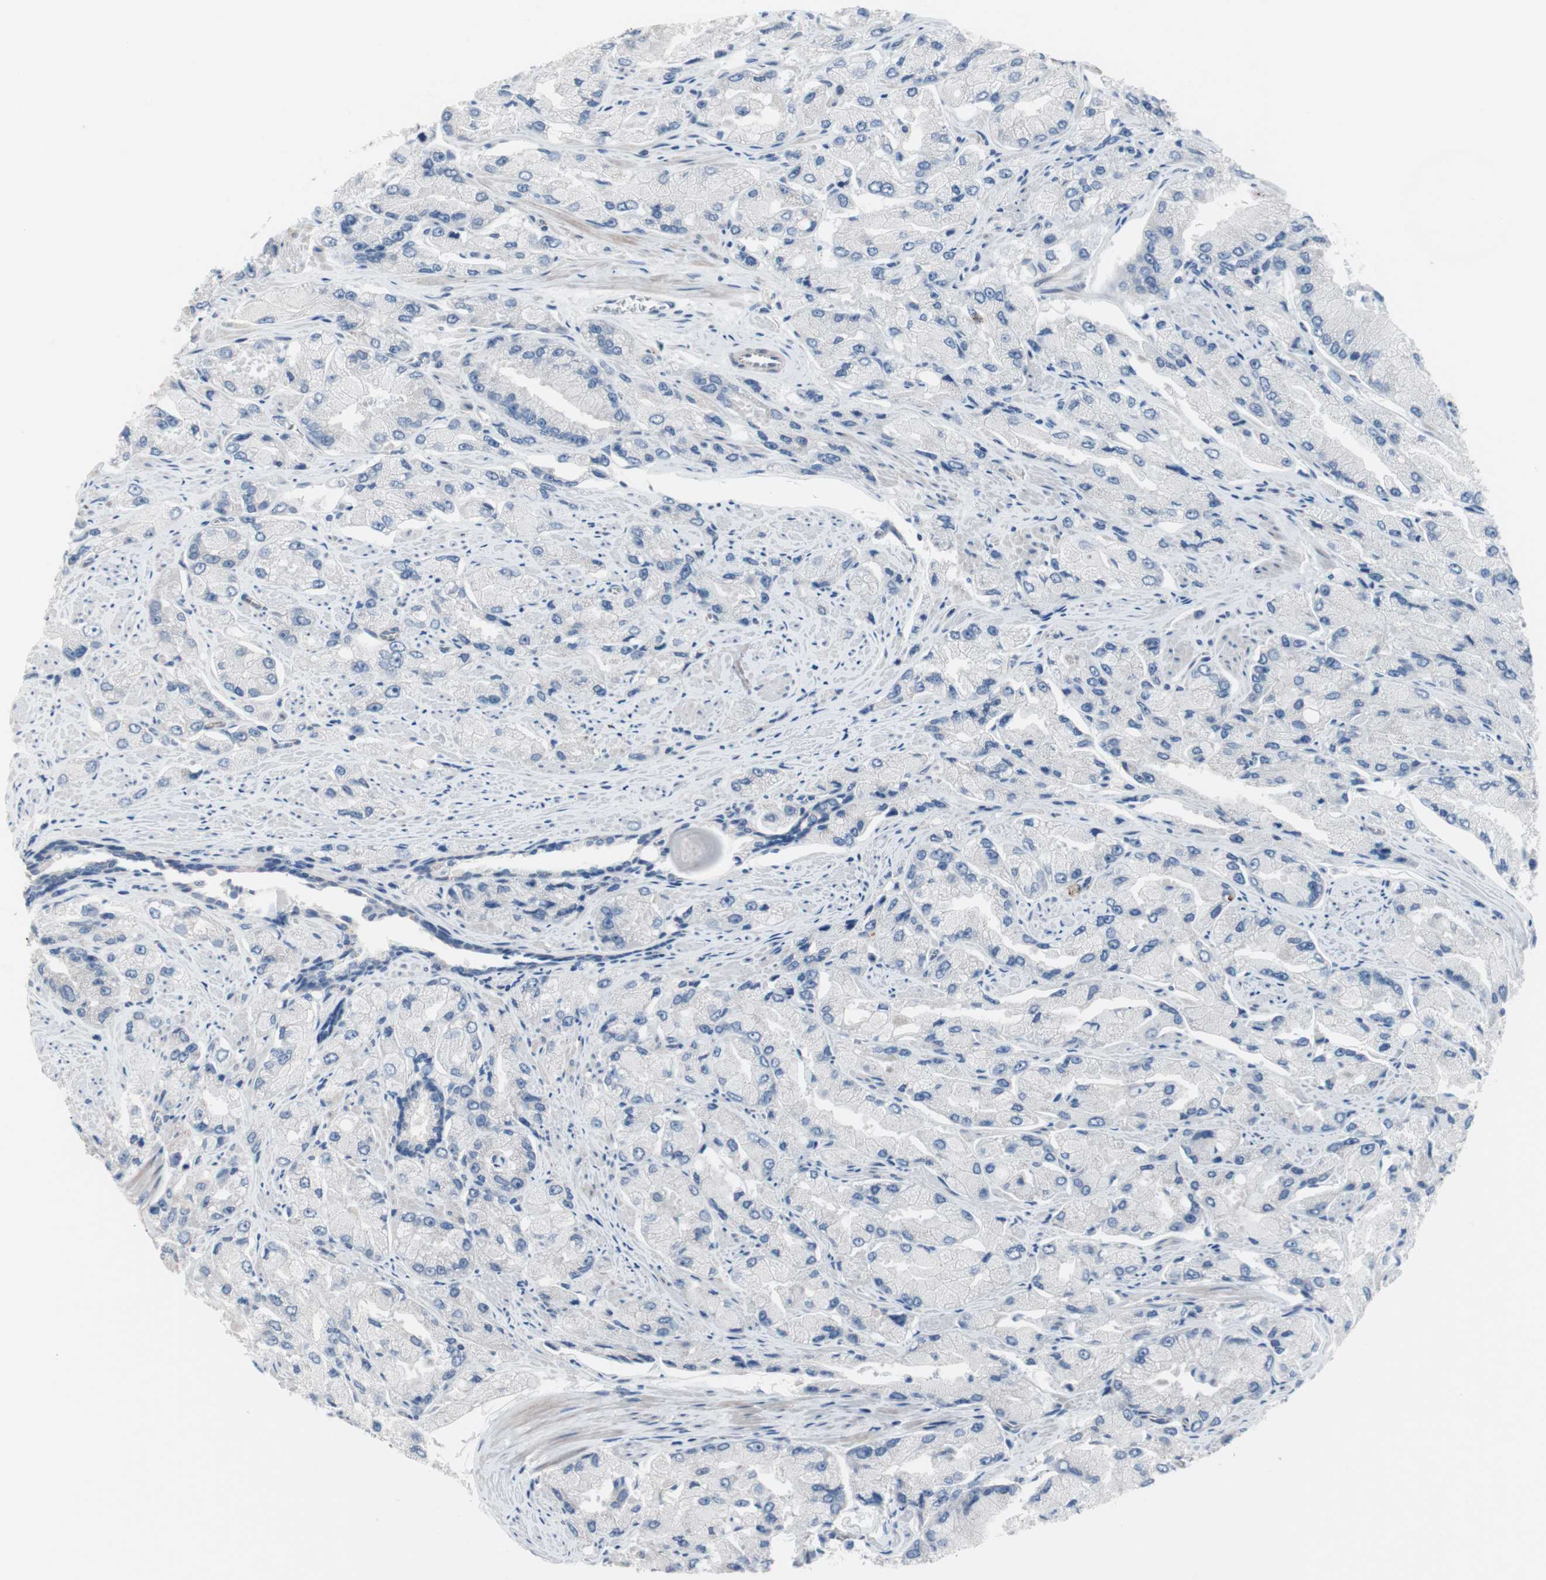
{"staining": {"intensity": "negative", "quantity": "none", "location": "none"}, "tissue": "prostate cancer", "cell_type": "Tumor cells", "image_type": "cancer", "snomed": [{"axis": "morphology", "description": "Adenocarcinoma, High grade"}, {"axis": "topography", "description": "Prostate"}], "caption": "The histopathology image shows no significant staining in tumor cells of prostate high-grade adenocarcinoma.", "gene": "ULBP1", "patient": {"sex": "male", "age": 58}}